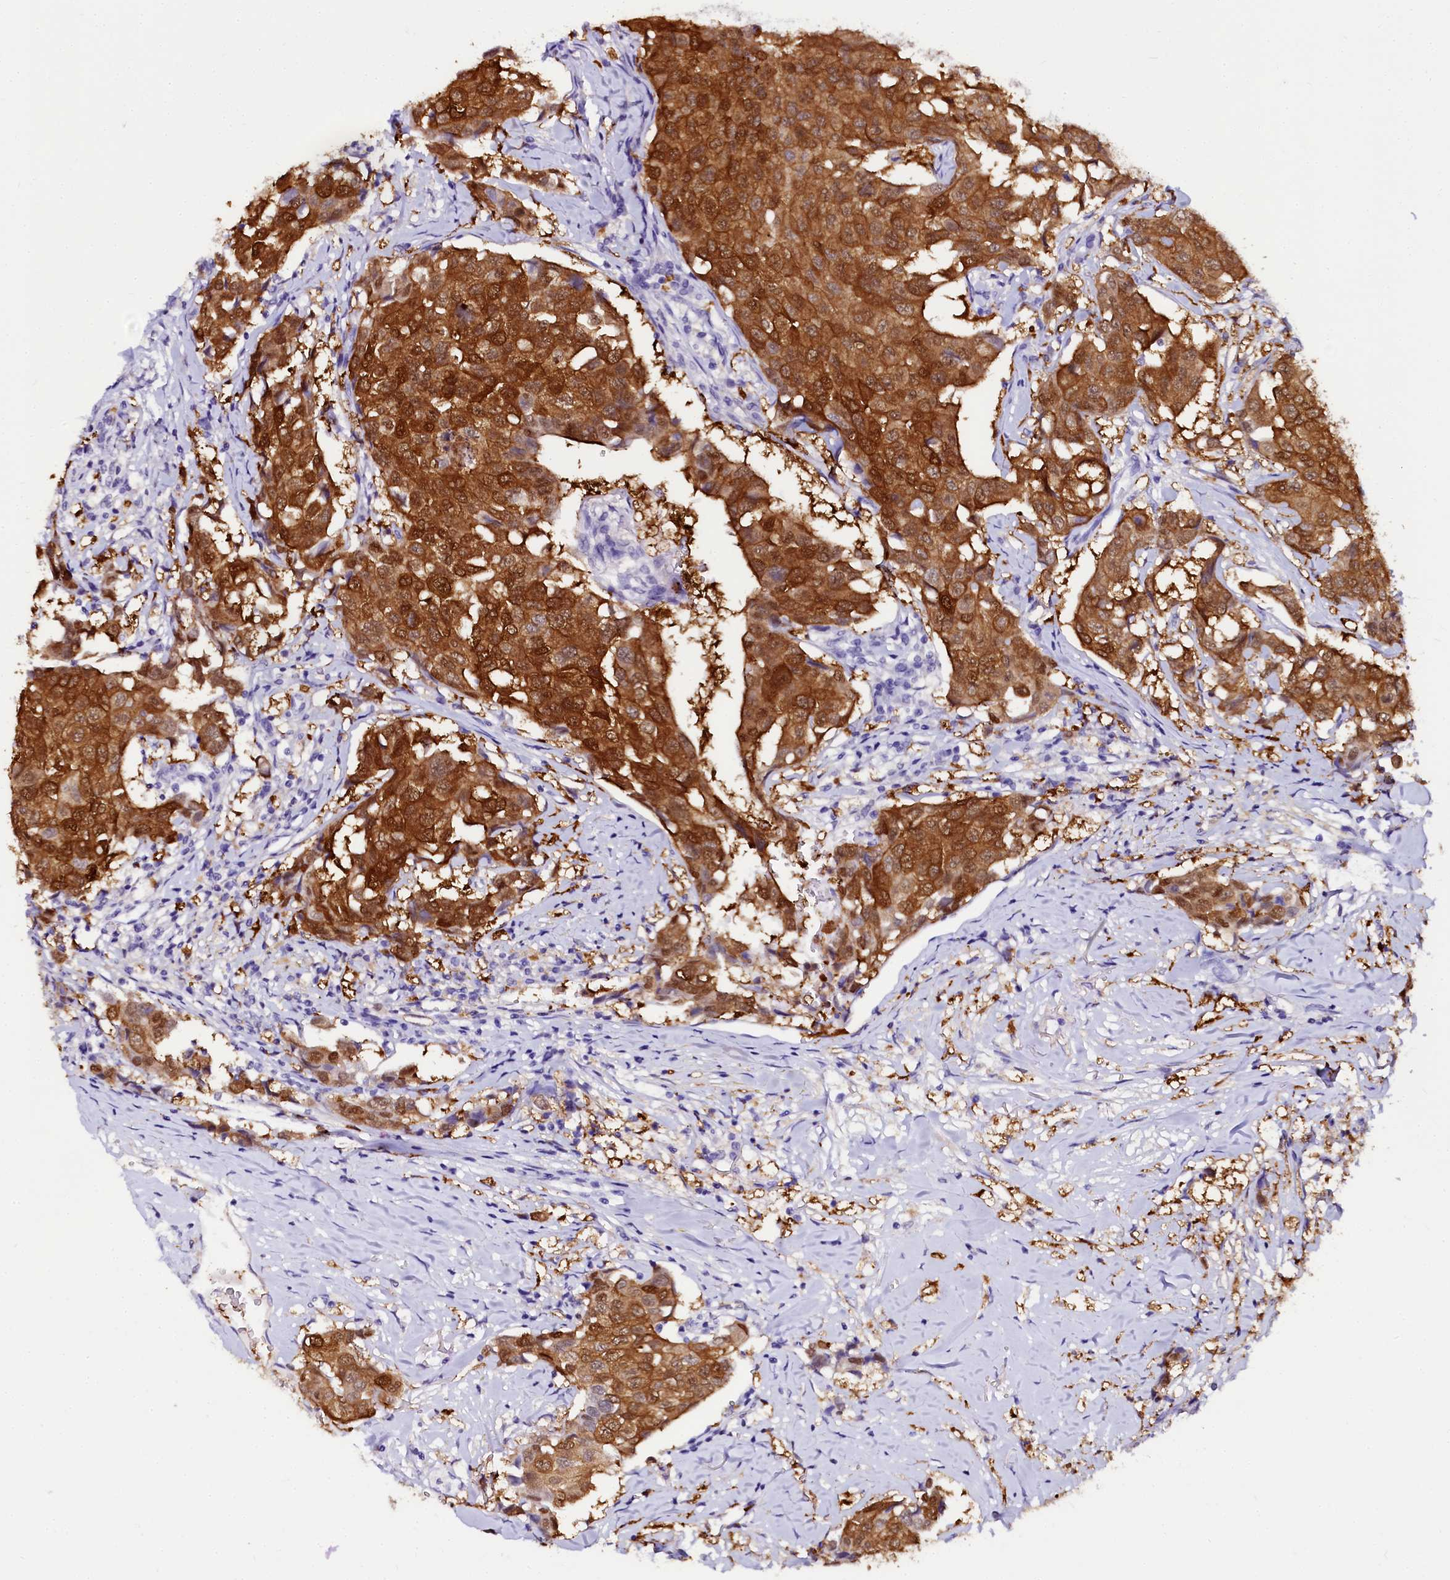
{"staining": {"intensity": "strong", "quantity": ">75%", "location": "cytoplasmic/membranous,nuclear"}, "tissue": "breast cancer", "cell_type": "Tumor cells", "image_type": "cancer", "snomed": [{"axis": "morphology", "description": "Duct carcinoma"}, {"axis": "topography", "description": "Breast"}], "caption": "Immunohistochemical staining of human breast infiltrating ductal carcinoma reveals high levels of strong cytoplasmic/membranous and nuclear positivity in about >75% of tumor cells.", "gene": "SORD", "patient": {"sex": "female", "age": 80}}